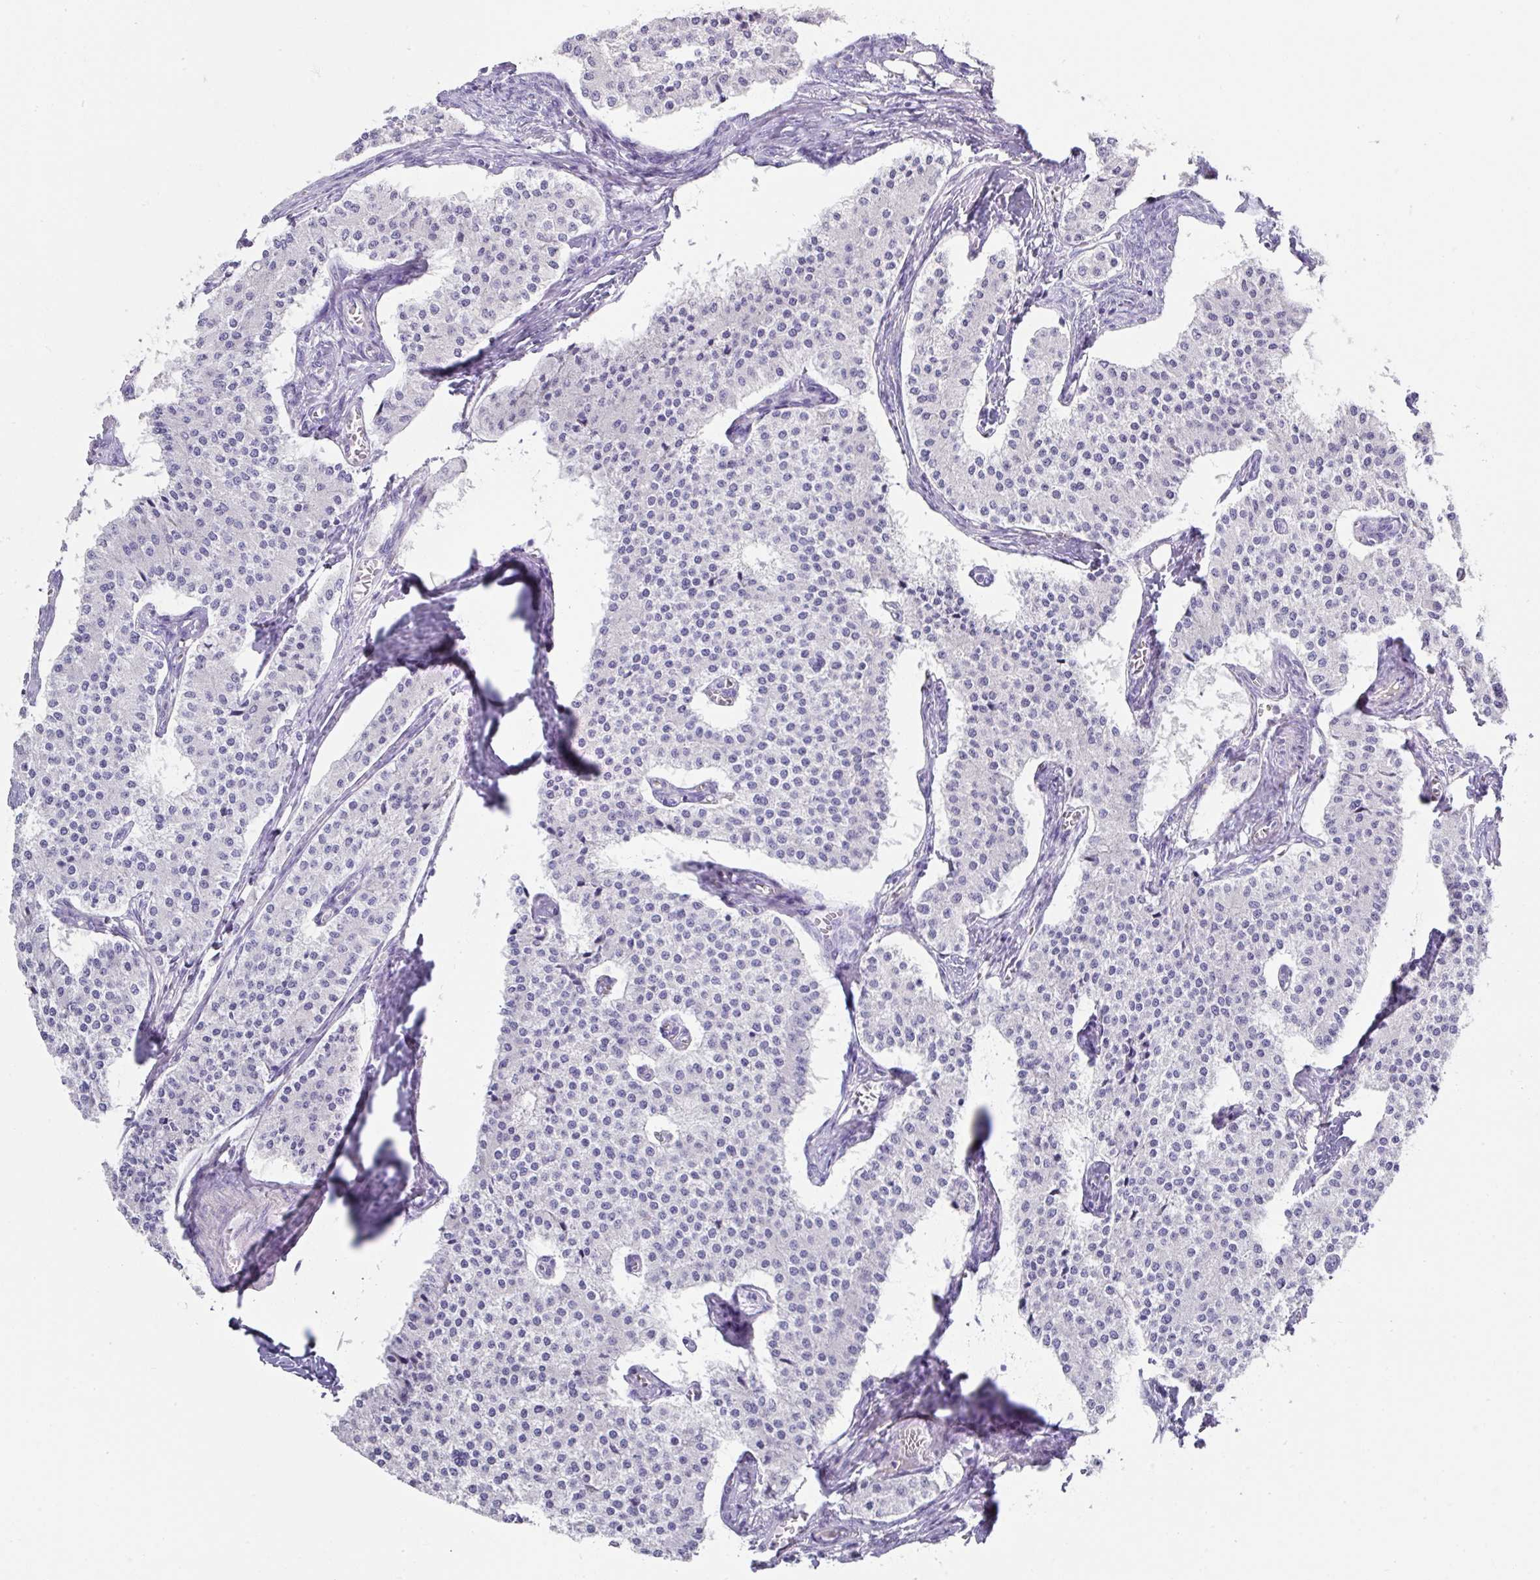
{"staining": {"intensity": "negative", "quantity": "none", "location": "none"}, "tissue": "carcinoid", "cell_type": "Tumor cells", "image_type": "cancer", "snomed": [{"axis": "morphology", "description": "Carcinoid, malignant, NOS"}, {"axis": "topography", "description": "Colon"}], "caption": "A high-resolution histopathology image shows IHC staining of carcinoid, which exhibits no significant positivity in tumor cells.", "gene": "TARM1", "patient": {"sex": "female", "age": 52}}